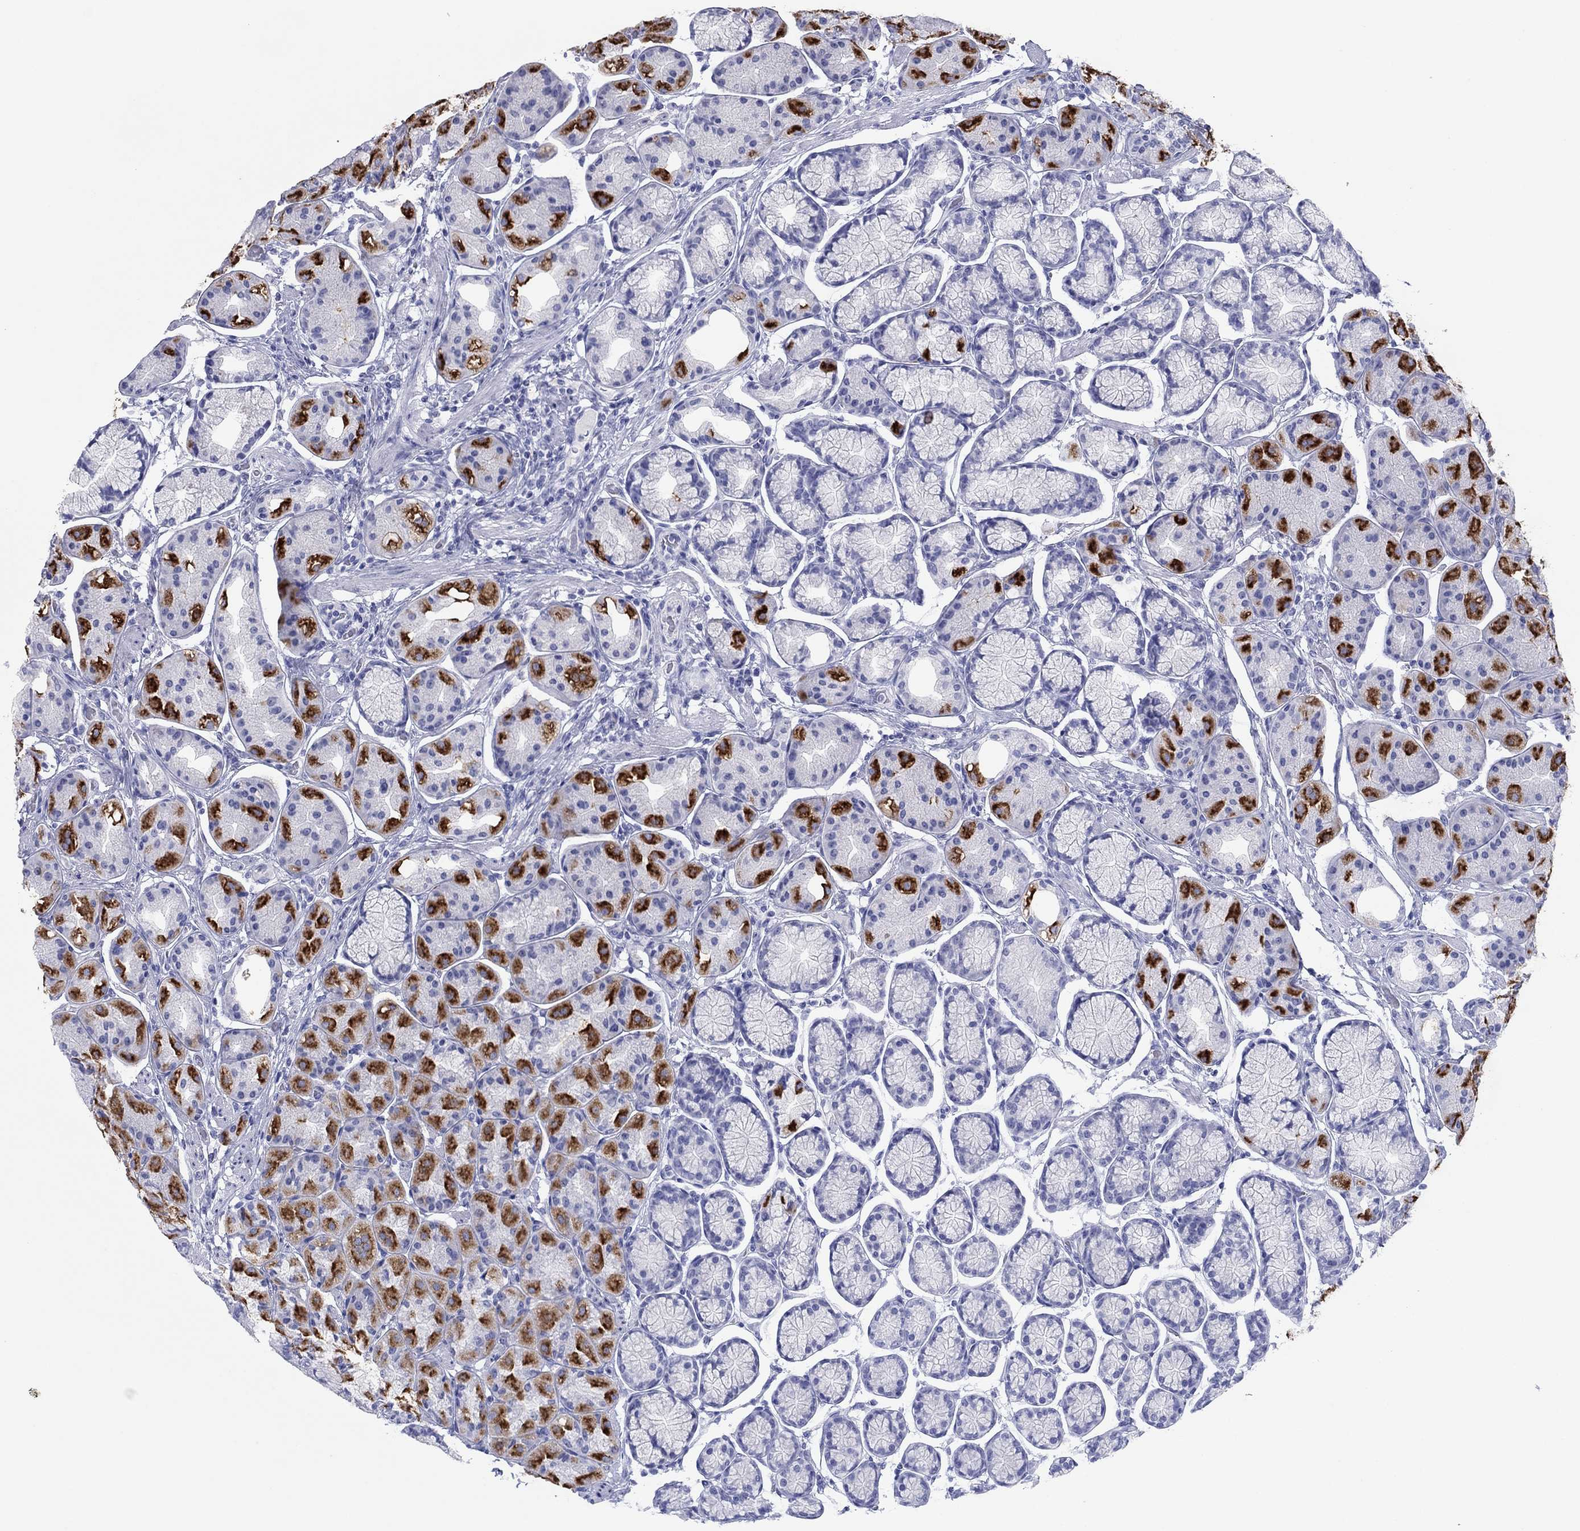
{"staining": {"intensity": "strong", "quantity": "25%-75%", "location": "cytoplasmic/membranous"}, "tissue": "stomach", "cell_type": "Glandular cells", "image_type": "normal", "snomed": [{"axis": "morphology", "description": "Normal tissue, NOS"}, {"axis": "morphology", "description": "Adenocarcinoma, NOS"}, {"axis": "morphology", "description": "Adenocarcinoma, High grade"}, {"axis": "topography", "description": "Stomach, upper"}, {"axis": "topography", "description": "Stomach"}], "caption": "The photomicrograph exhibits staining of benign stomach, revealing strong cytoplasmic/membranous protein staining (brown color) within glandular cells.", "gene": "ATP4A", "patient": {"sex": "female", "age": 65}}